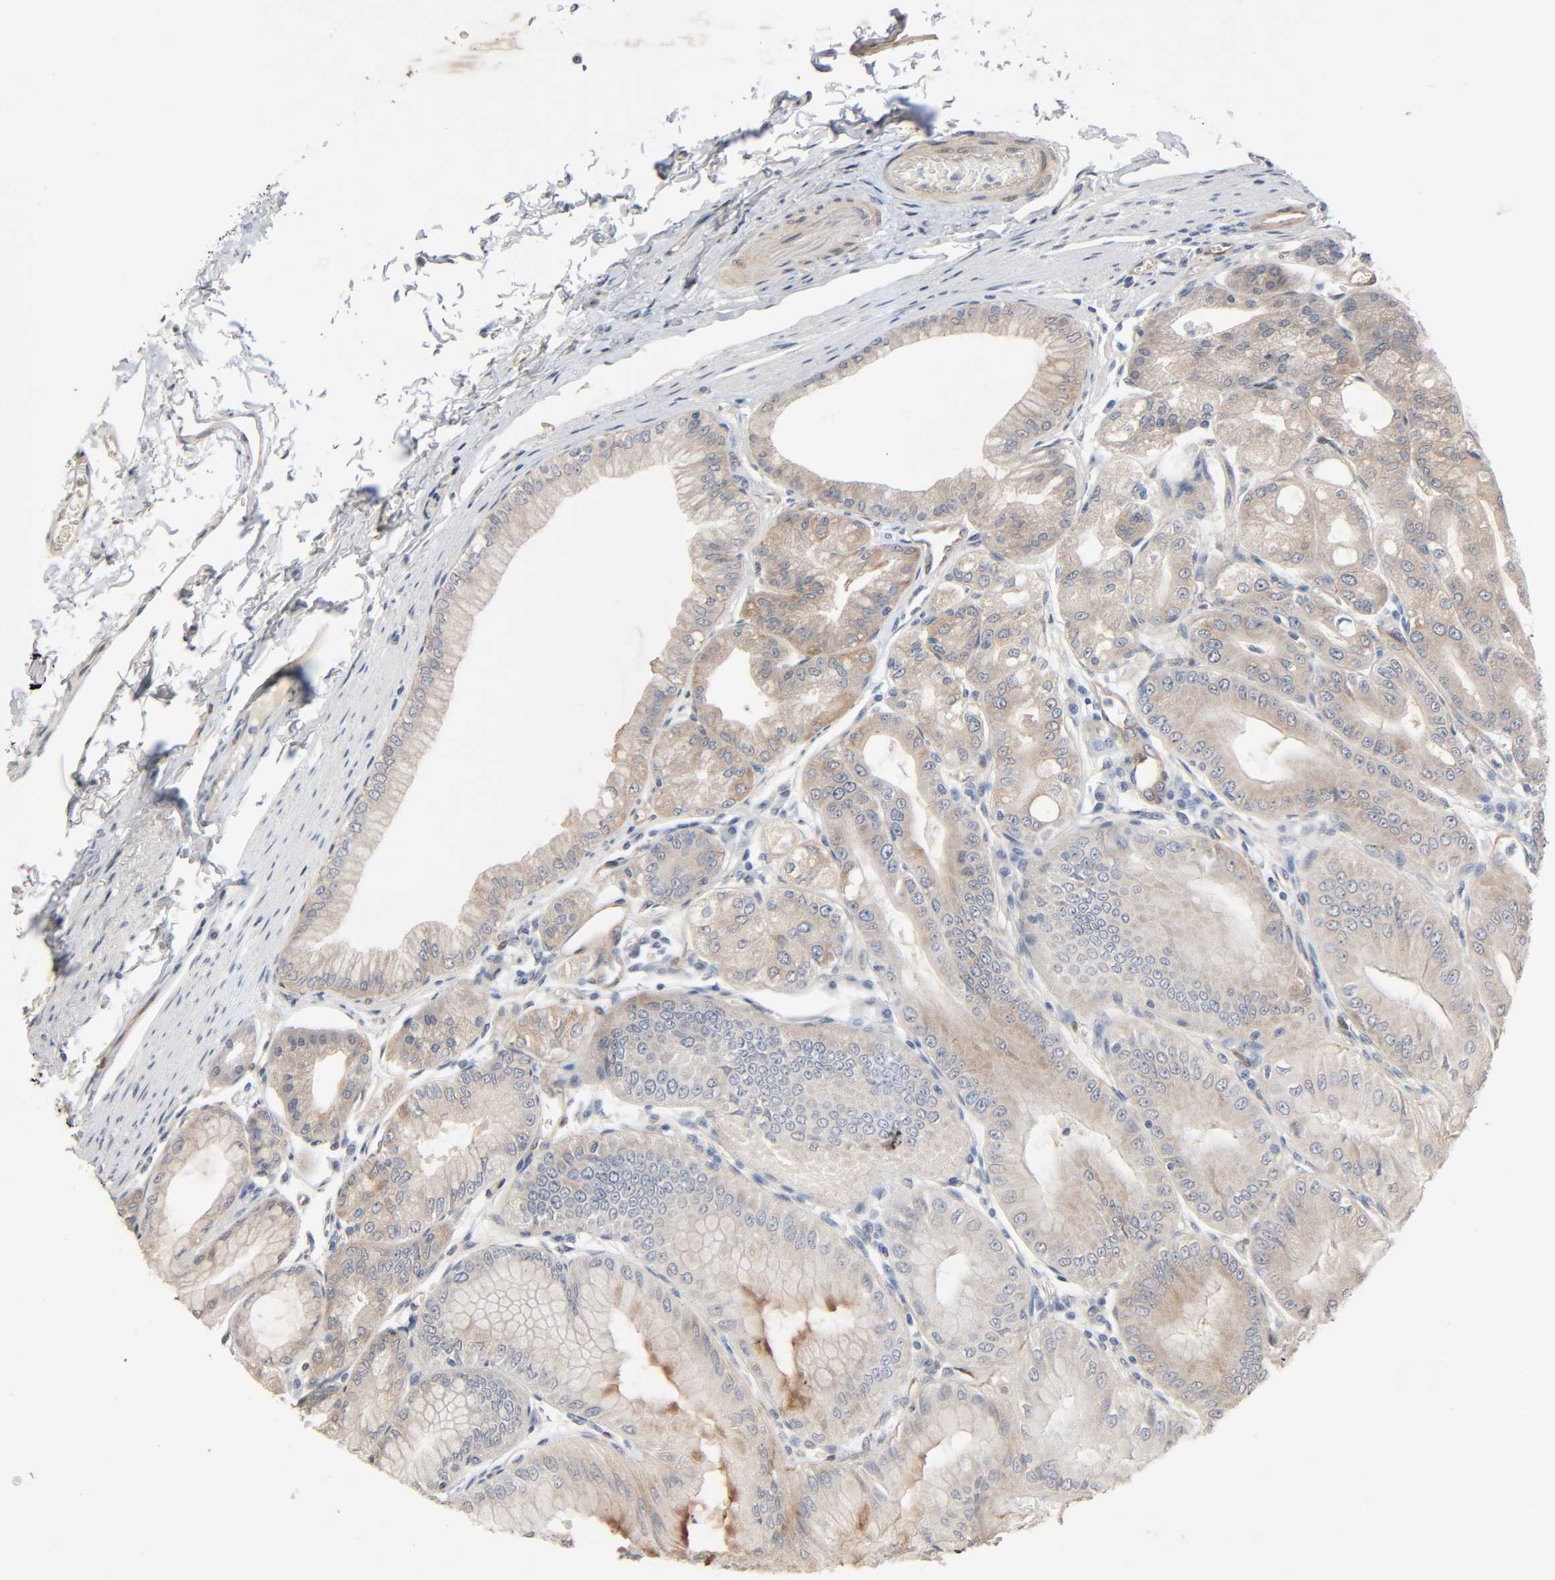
{"staining": {"intensity": "weak", "quantity": ">75%", "location": "cytoplasmic/membranous"}, "tissue": "stomach", "cell_type": "Glandular cells", "image_type": "normal", "snomed": [{"axis": "morphology", "description": "Normal tissue, NOS"}, {"axis": "topography", "description": "Stomach, lower"}], "caption": "High-power microscopy captured an immunohistochemistry (IHC) photomicrograph of unremarkable stomach, revealing weak cytoplasmic/membranous positivity in about >75% of glandular cells.", "gene": "PTK2", "patient": {"sex": "male", "age": 71}}